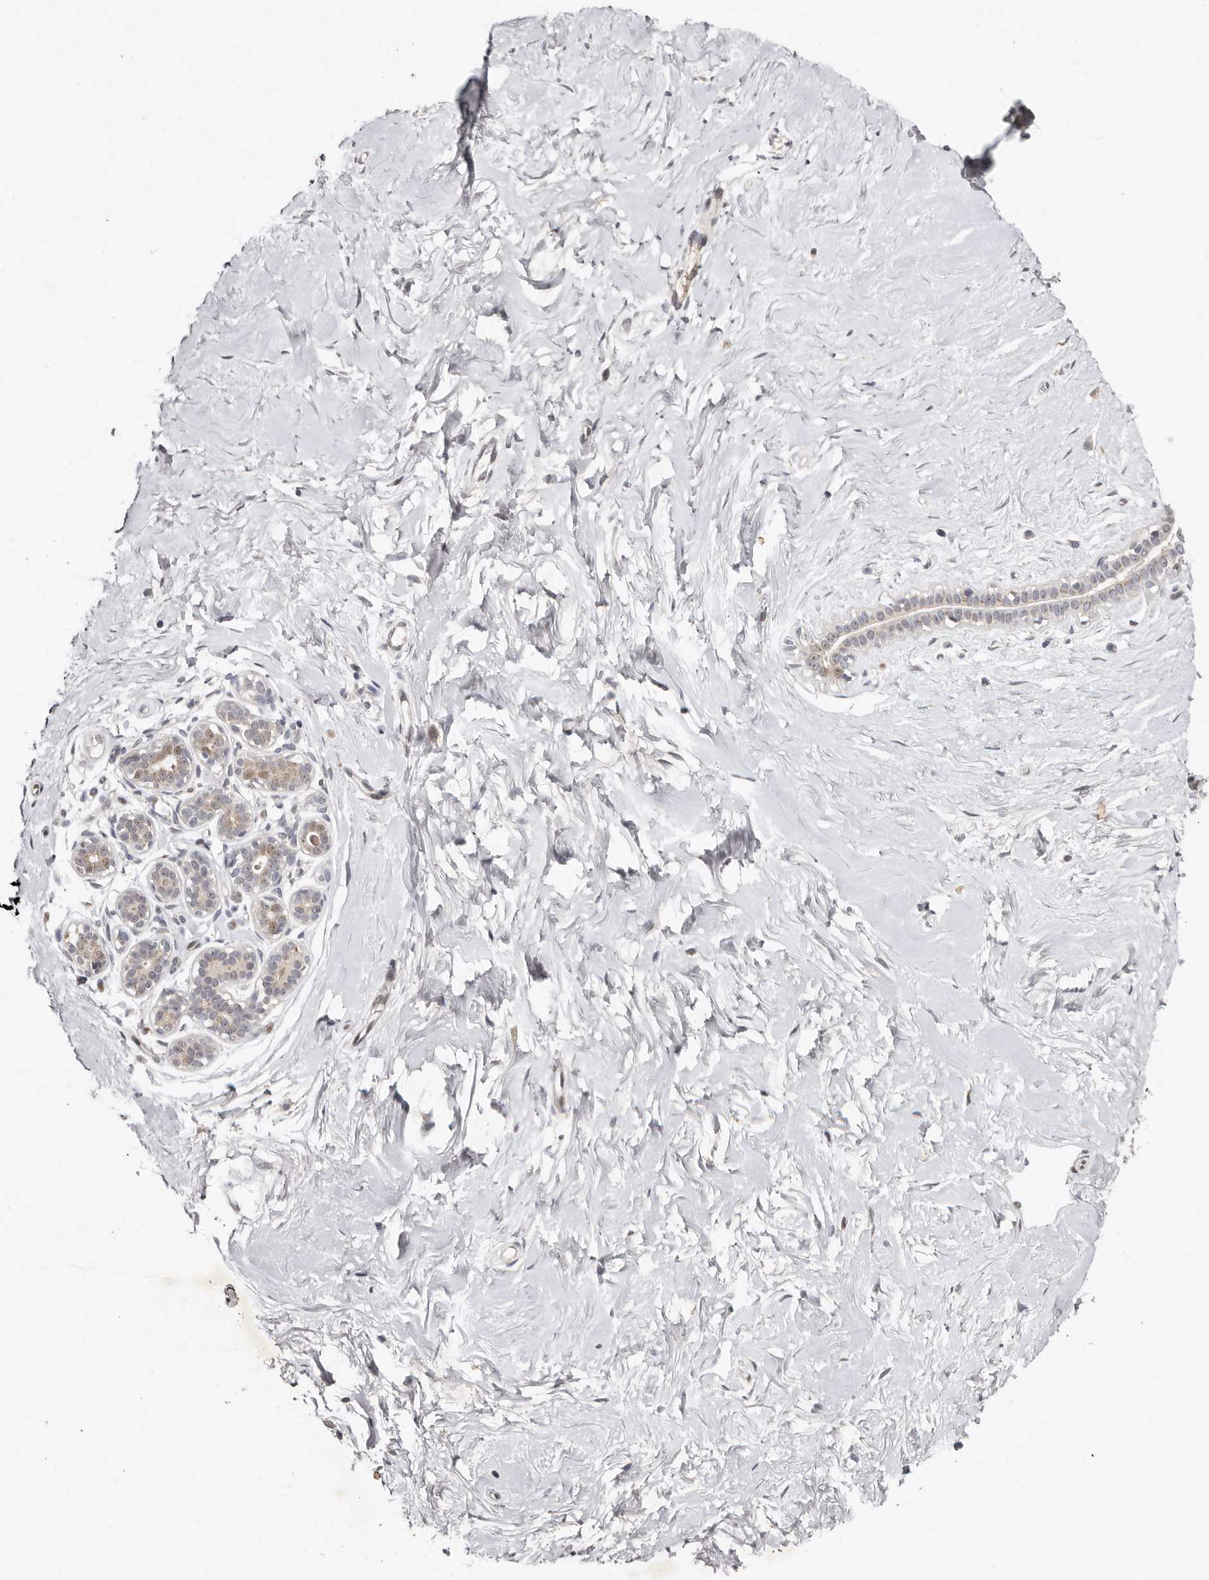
{"staining": {"intensity": "negative", "quantity": "none", "location": "none"}, "tissue": "breast", "cell_type": "Adipocytes", "image_type": "normal", "snomed": [{"axis": "morphology", "description": "Normal tissue, NOS"}, {"axis": "morphology", "description": "Adenoma, NOS"}, {"axis": "topography", "description": "Breast"}], "caption": "Immunohistochemical staining of benign breast demonstrates no significant expression in adipocytes. The staining is performed using DAB brown chromogen with nuclei counter-stained in using hematoxylin.", "gene": "KLF7", "patient": {"sex": "female", "age": 23}}